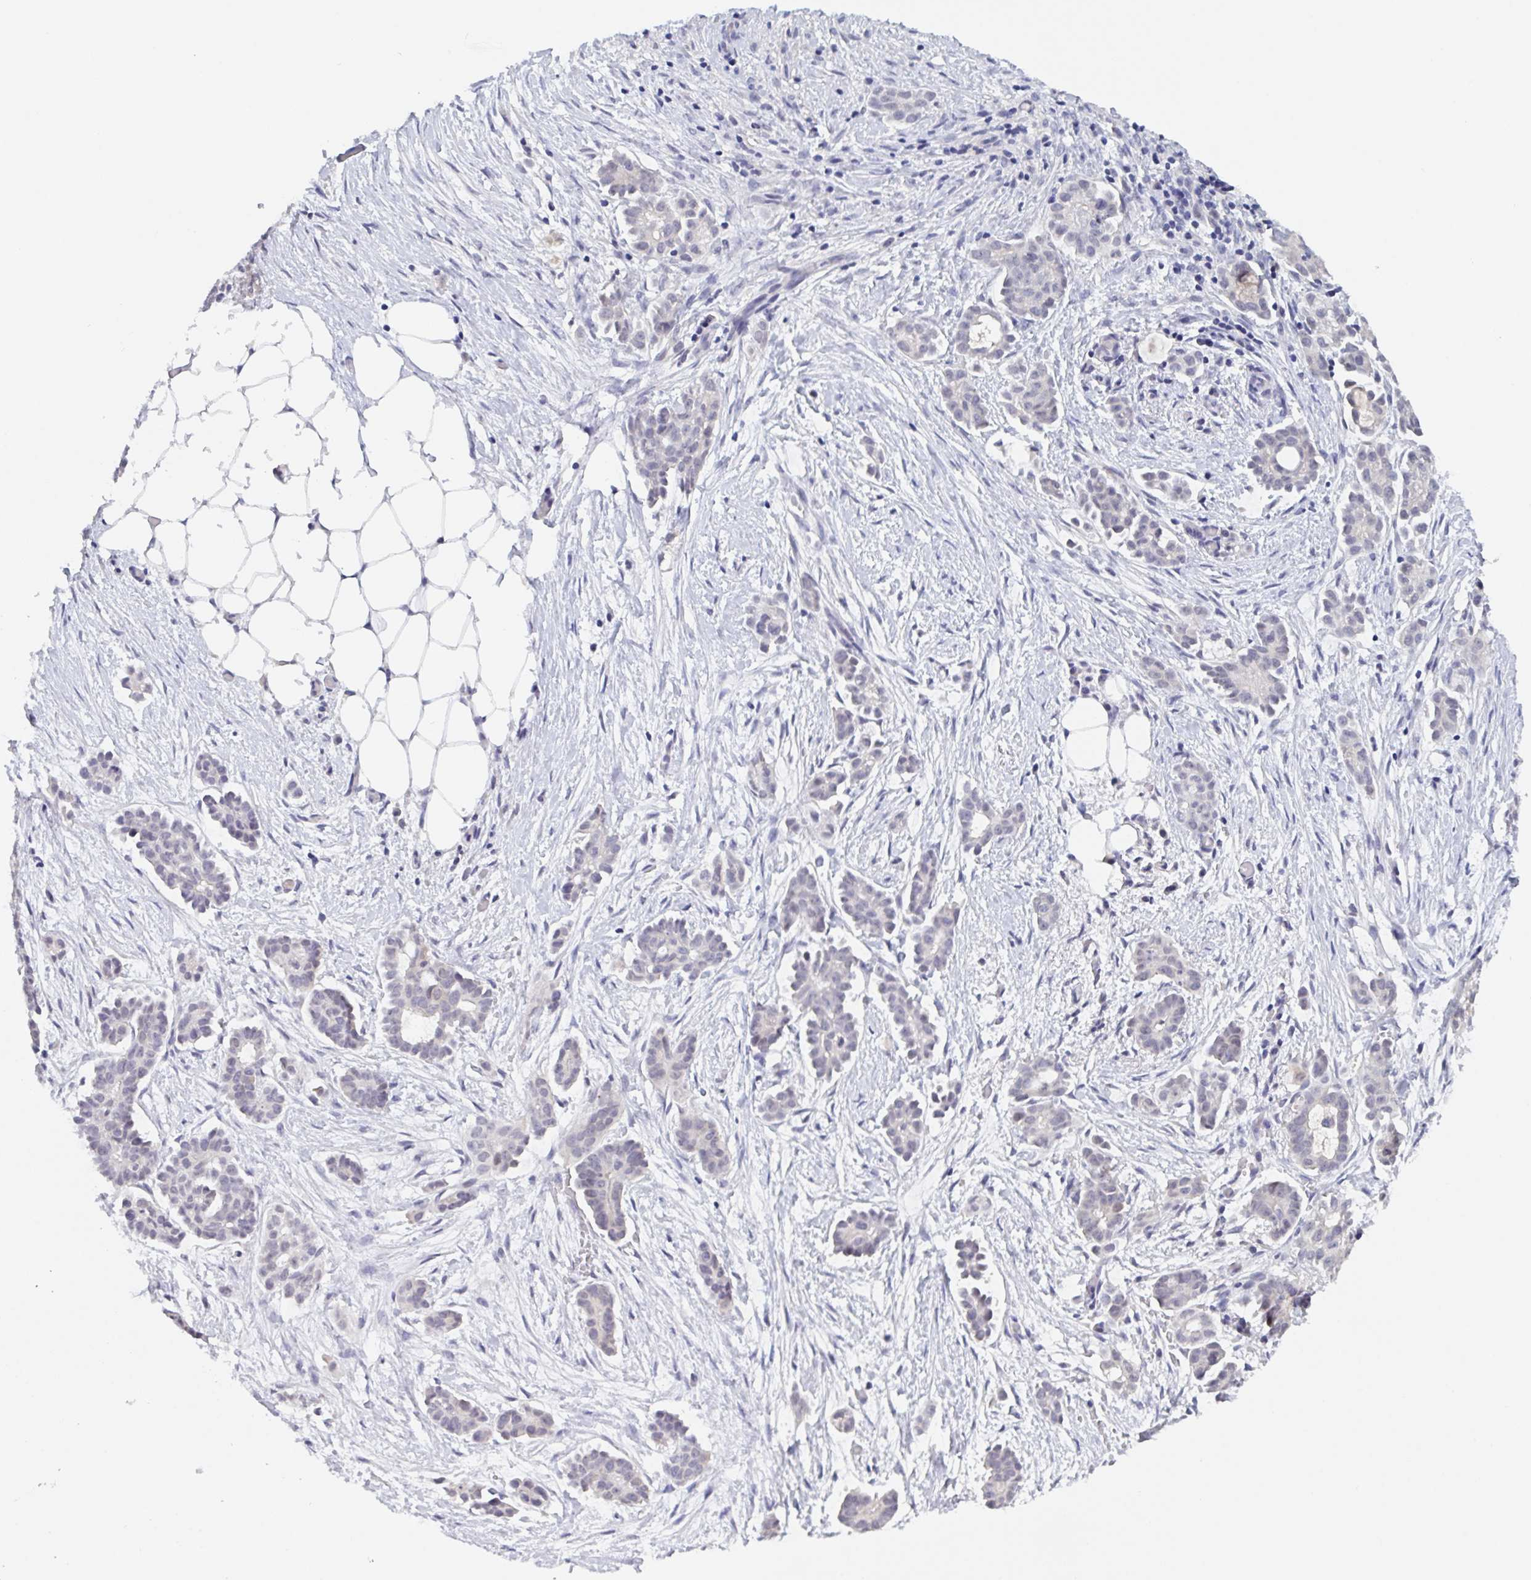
{"staining": {"intensity": "negative", "quantity": "none", "location": "none"}, "tissue": "ovarian cancer", "cell_type": "Tumor cells", "image_type": "cancer", "snomed": [{"axis": "morphology", "description": "Cystadenocarcinoma, serous, NOS"}, {"axis": "topography", "description": "Ovary"}], "caption": "This is an immunohistochemistry image of human serous cystadenocarcinoma (ovarian). There is no expression in tumor cells.", "gene": "SERPINB13", "patient": {"sex": "female", "age": 50}}